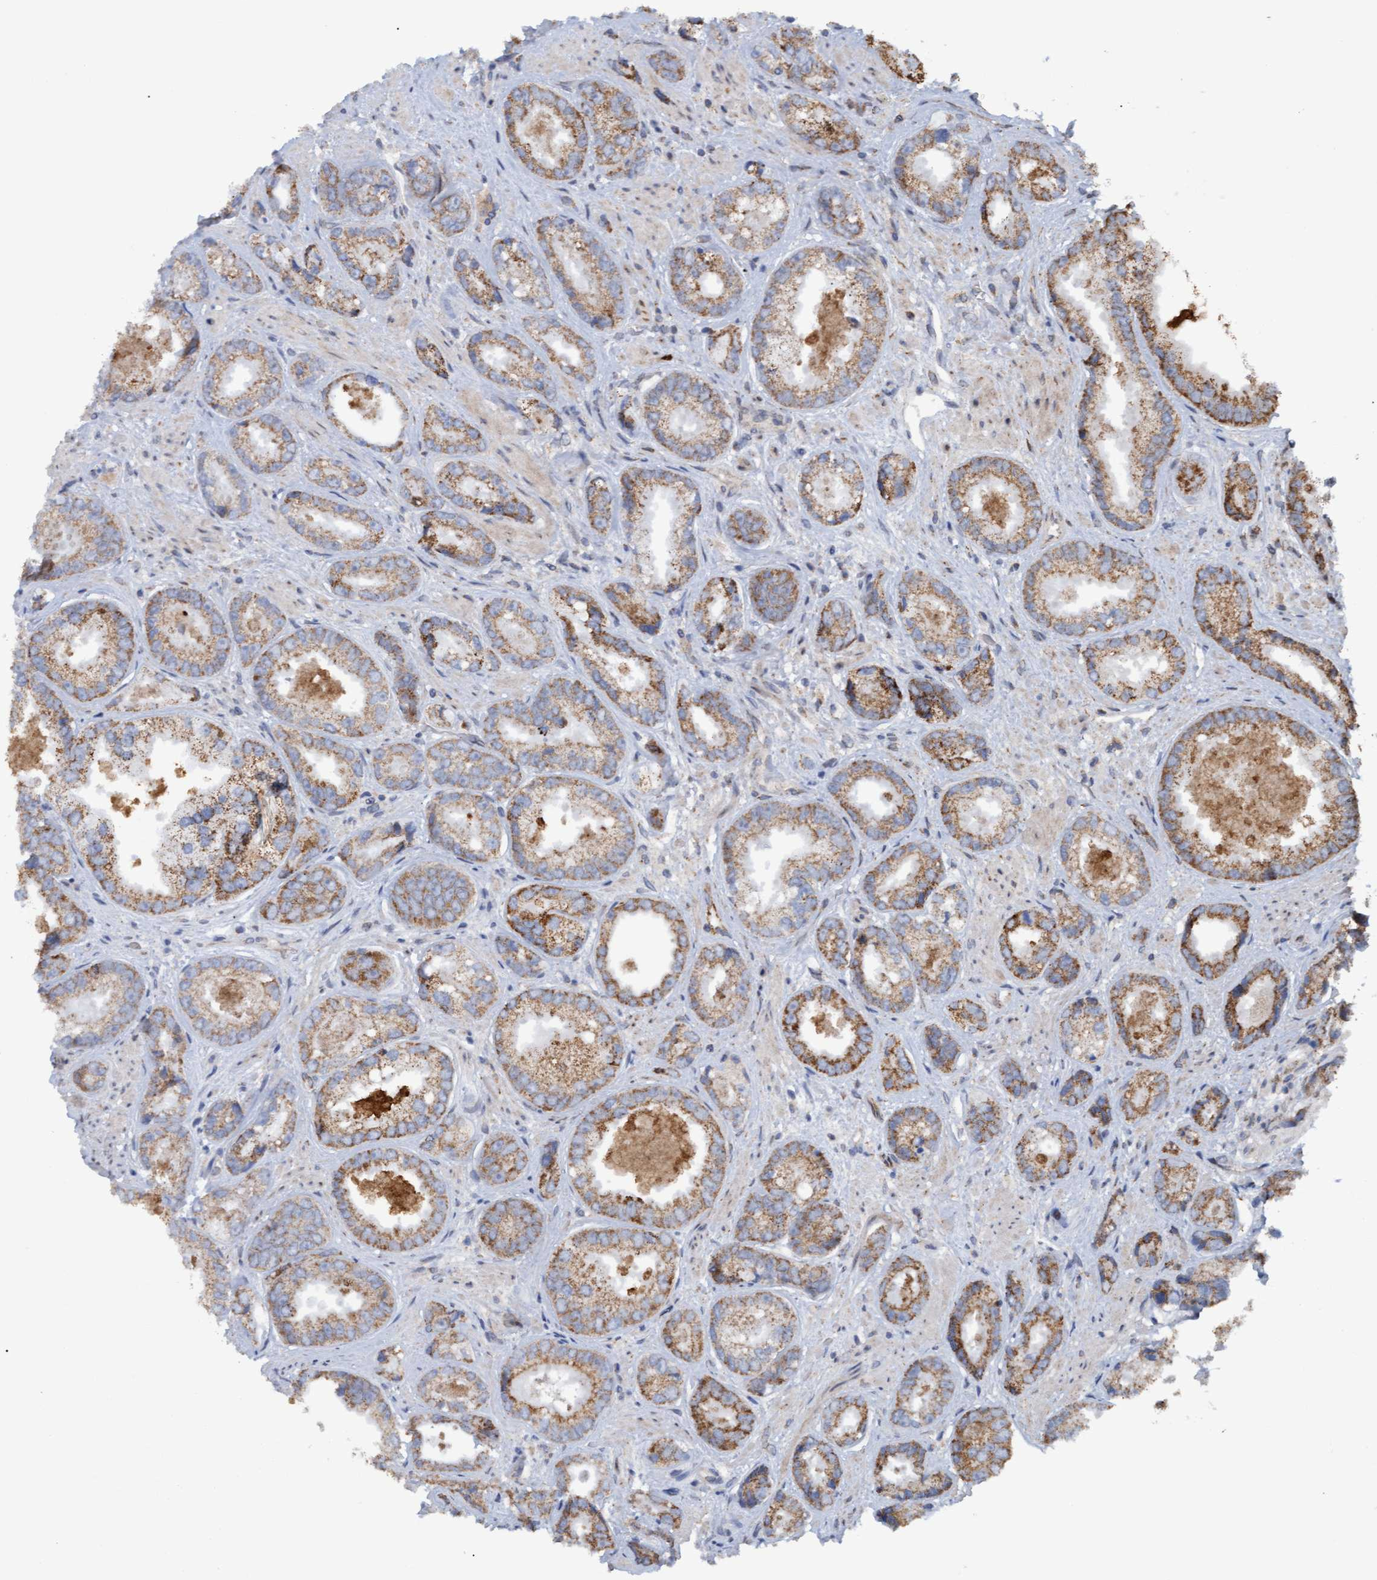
{"staining": {"intensity": "moderate", "quantity": ">75%", "location": "cytoplasmic/membranous"}, "tissue": "prostate cancer", "cell_type": "Tumor cells", "image_type": "cancer", "snomed": [{"axis": "morphology", "description": "Adenocarcinoma, High grade"}, {"axis": "topography", "description": "Prostate"}], "caption": "Protein expression analysis of human prostate high-grade adenocarcinoma reveals moderate cytoplasmic/membranous positivity in about >75% of tumor cells.", "gene": "MGLL", "patient": {"sex": "male", "age": 61}}